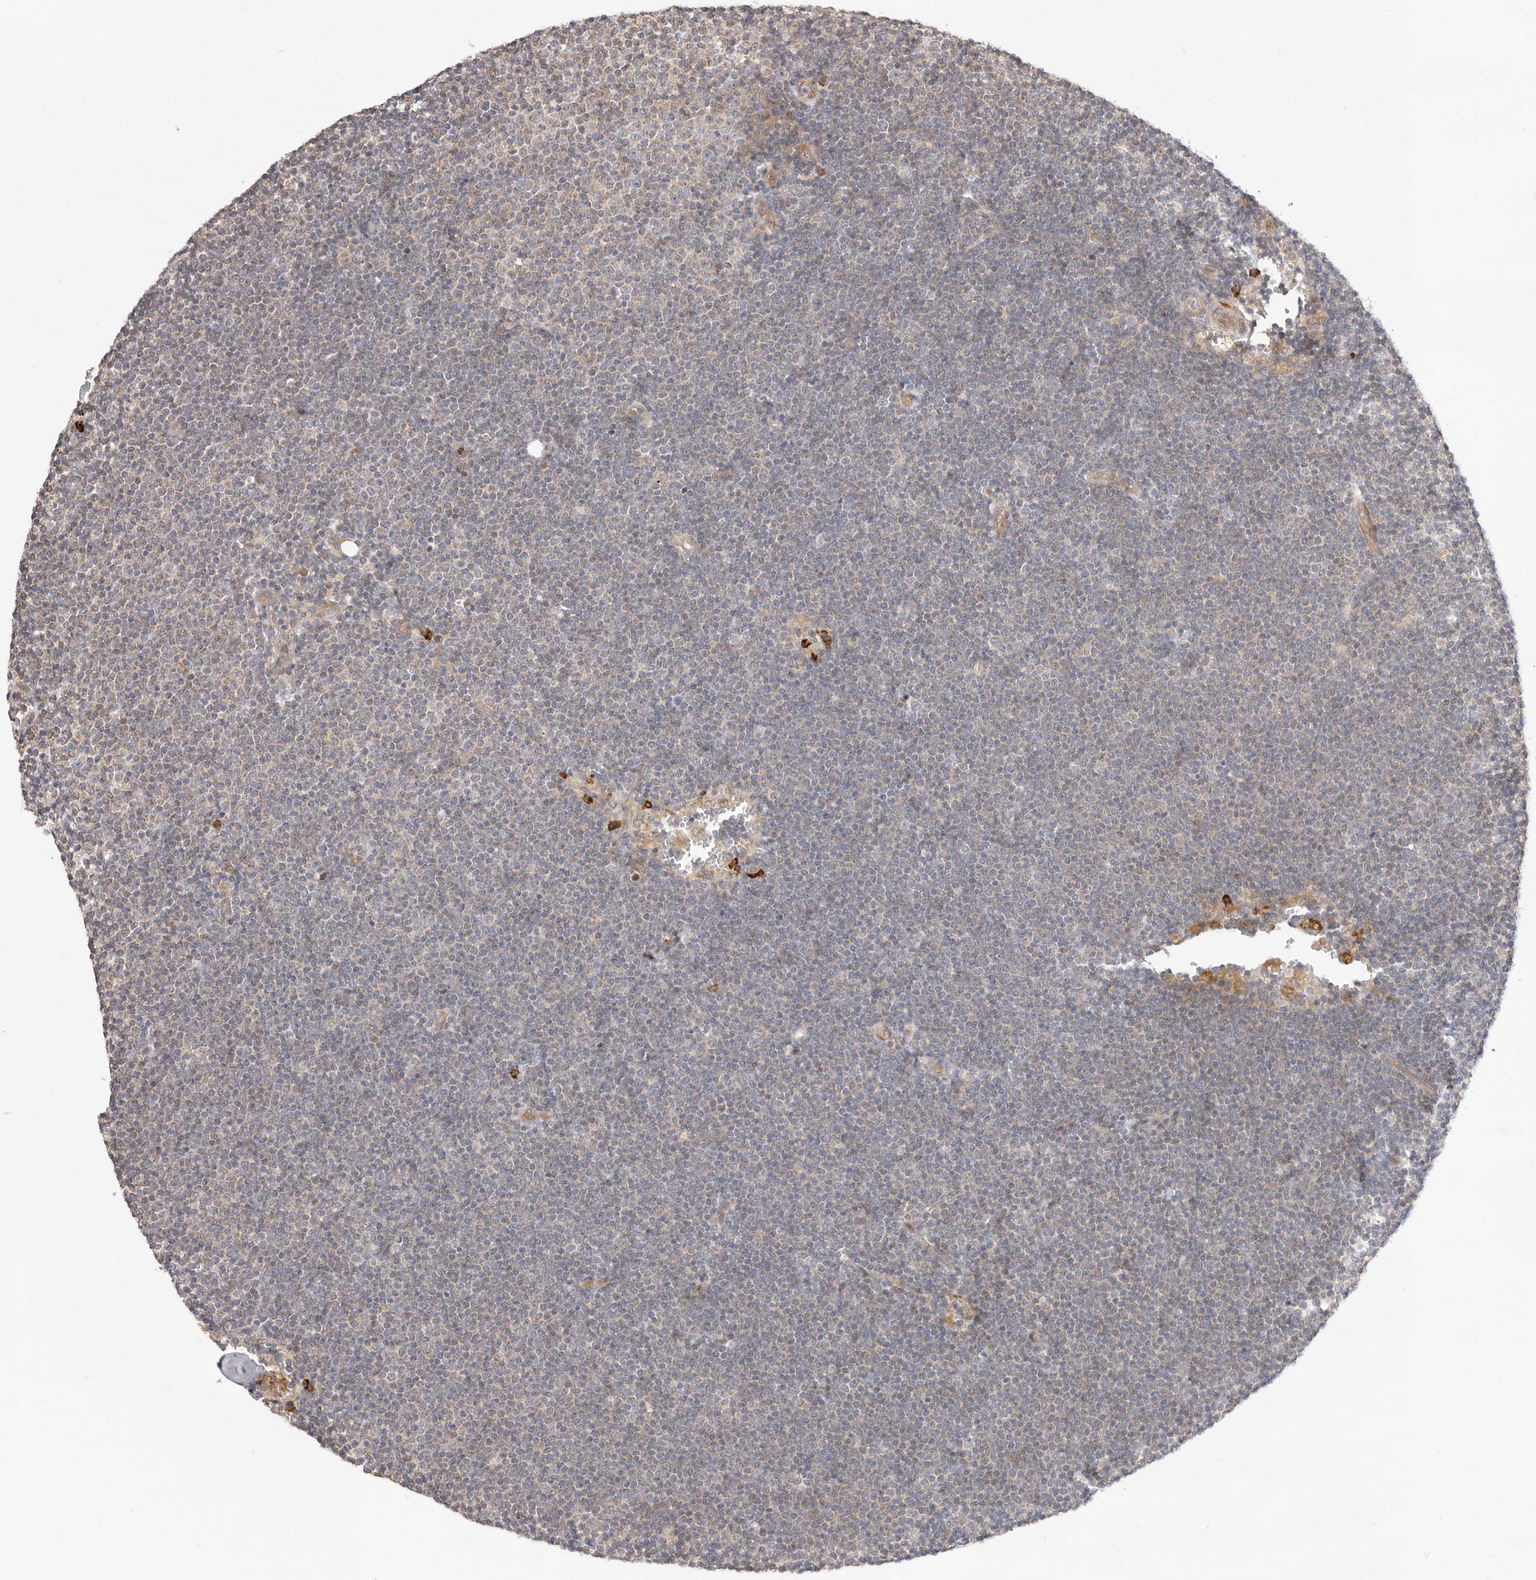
{"staining": {"intensity": "negative", "quantity": "none", "location": "none"}, "tissue": "lymphoma", "cell_type": "Tumor cells", "image_type": "cancer", "snomed": [{"axis": "morphology", "description": "Malignant lymphoma, non-Hodgkin's type, Low grade"}, {"axis": "topography", "description": "Lymph node"}], "caption": "Tumor cells show no significant staining in low-grade malignant lymphoma, non-Hodgkin's type.", "gene": "USH1C", "patient": {"sex": "female", "age": 53}}